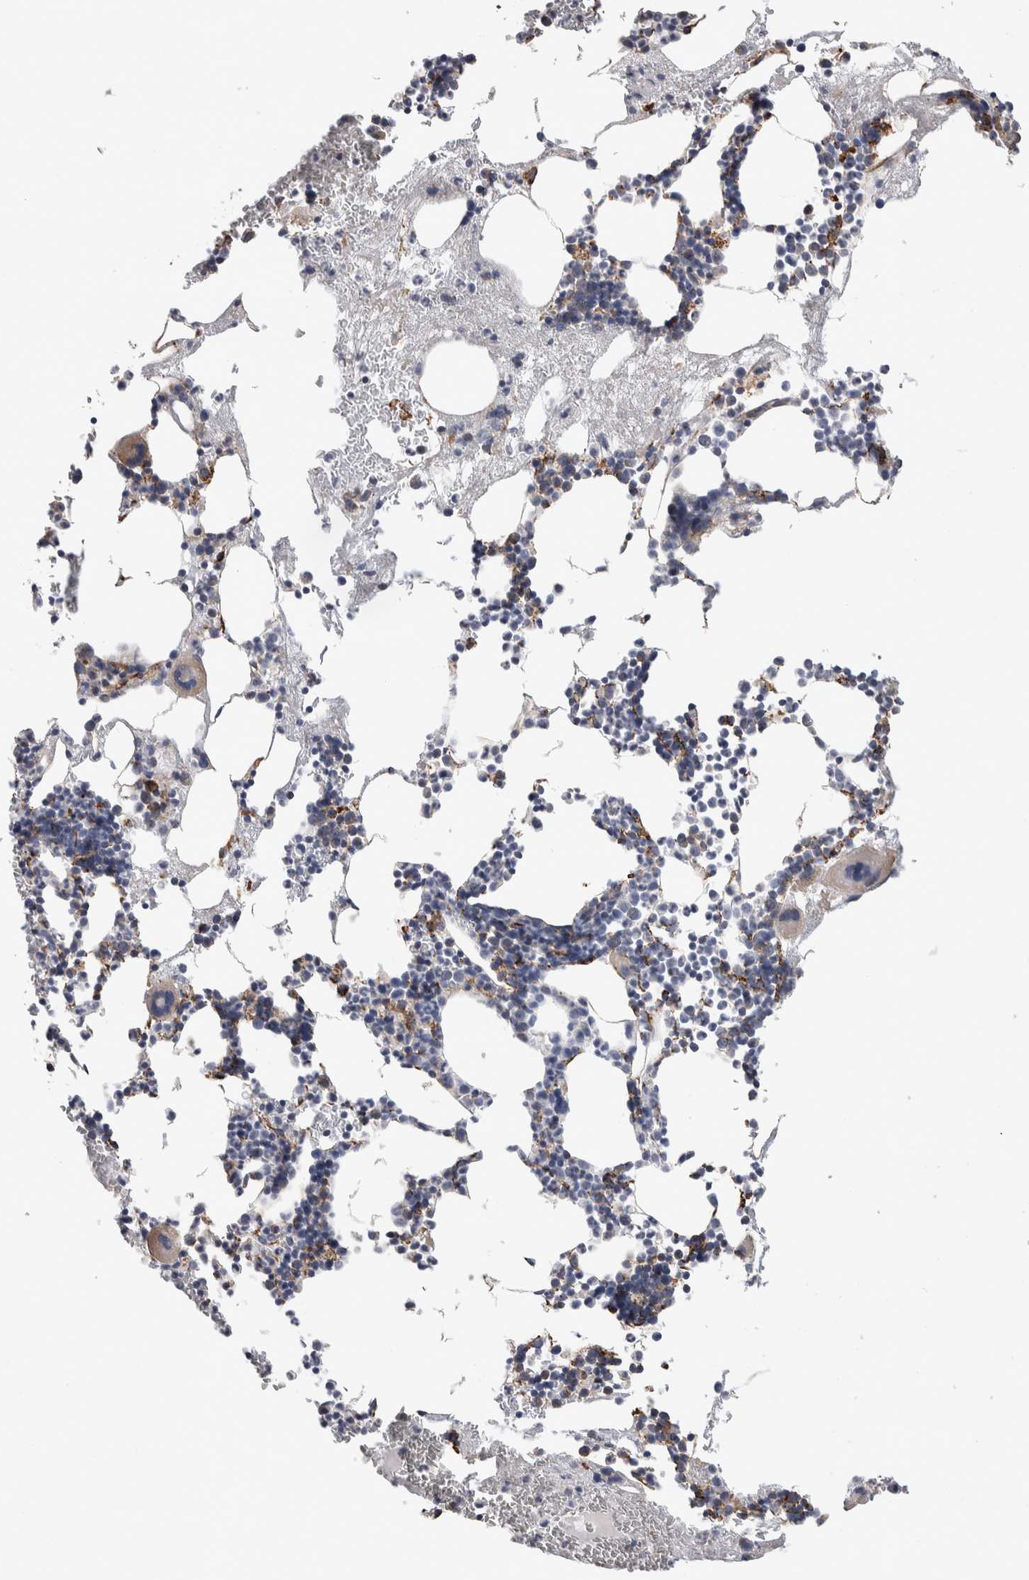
{"staining": {"intensity": "negative", "quantity": "none", "location": "none"}, "tissue": "bone marrow", "cell_type": "Hematopoietic cells", "image_type": "normal", "snomed": [{"axis": "morphology", "description": "Normal tissue, NOS"}, {"axis": "morphology", "description": "Inflammation, NOS"}, {"axis": "topography", "description": "Bone marrow"}], "caption": "A micrograph of bone marrow stained for a protein displays no brown staining in hematopoietic cells.", "gene": "GCNA", "patient": {"sex": "female", "age": 67}}